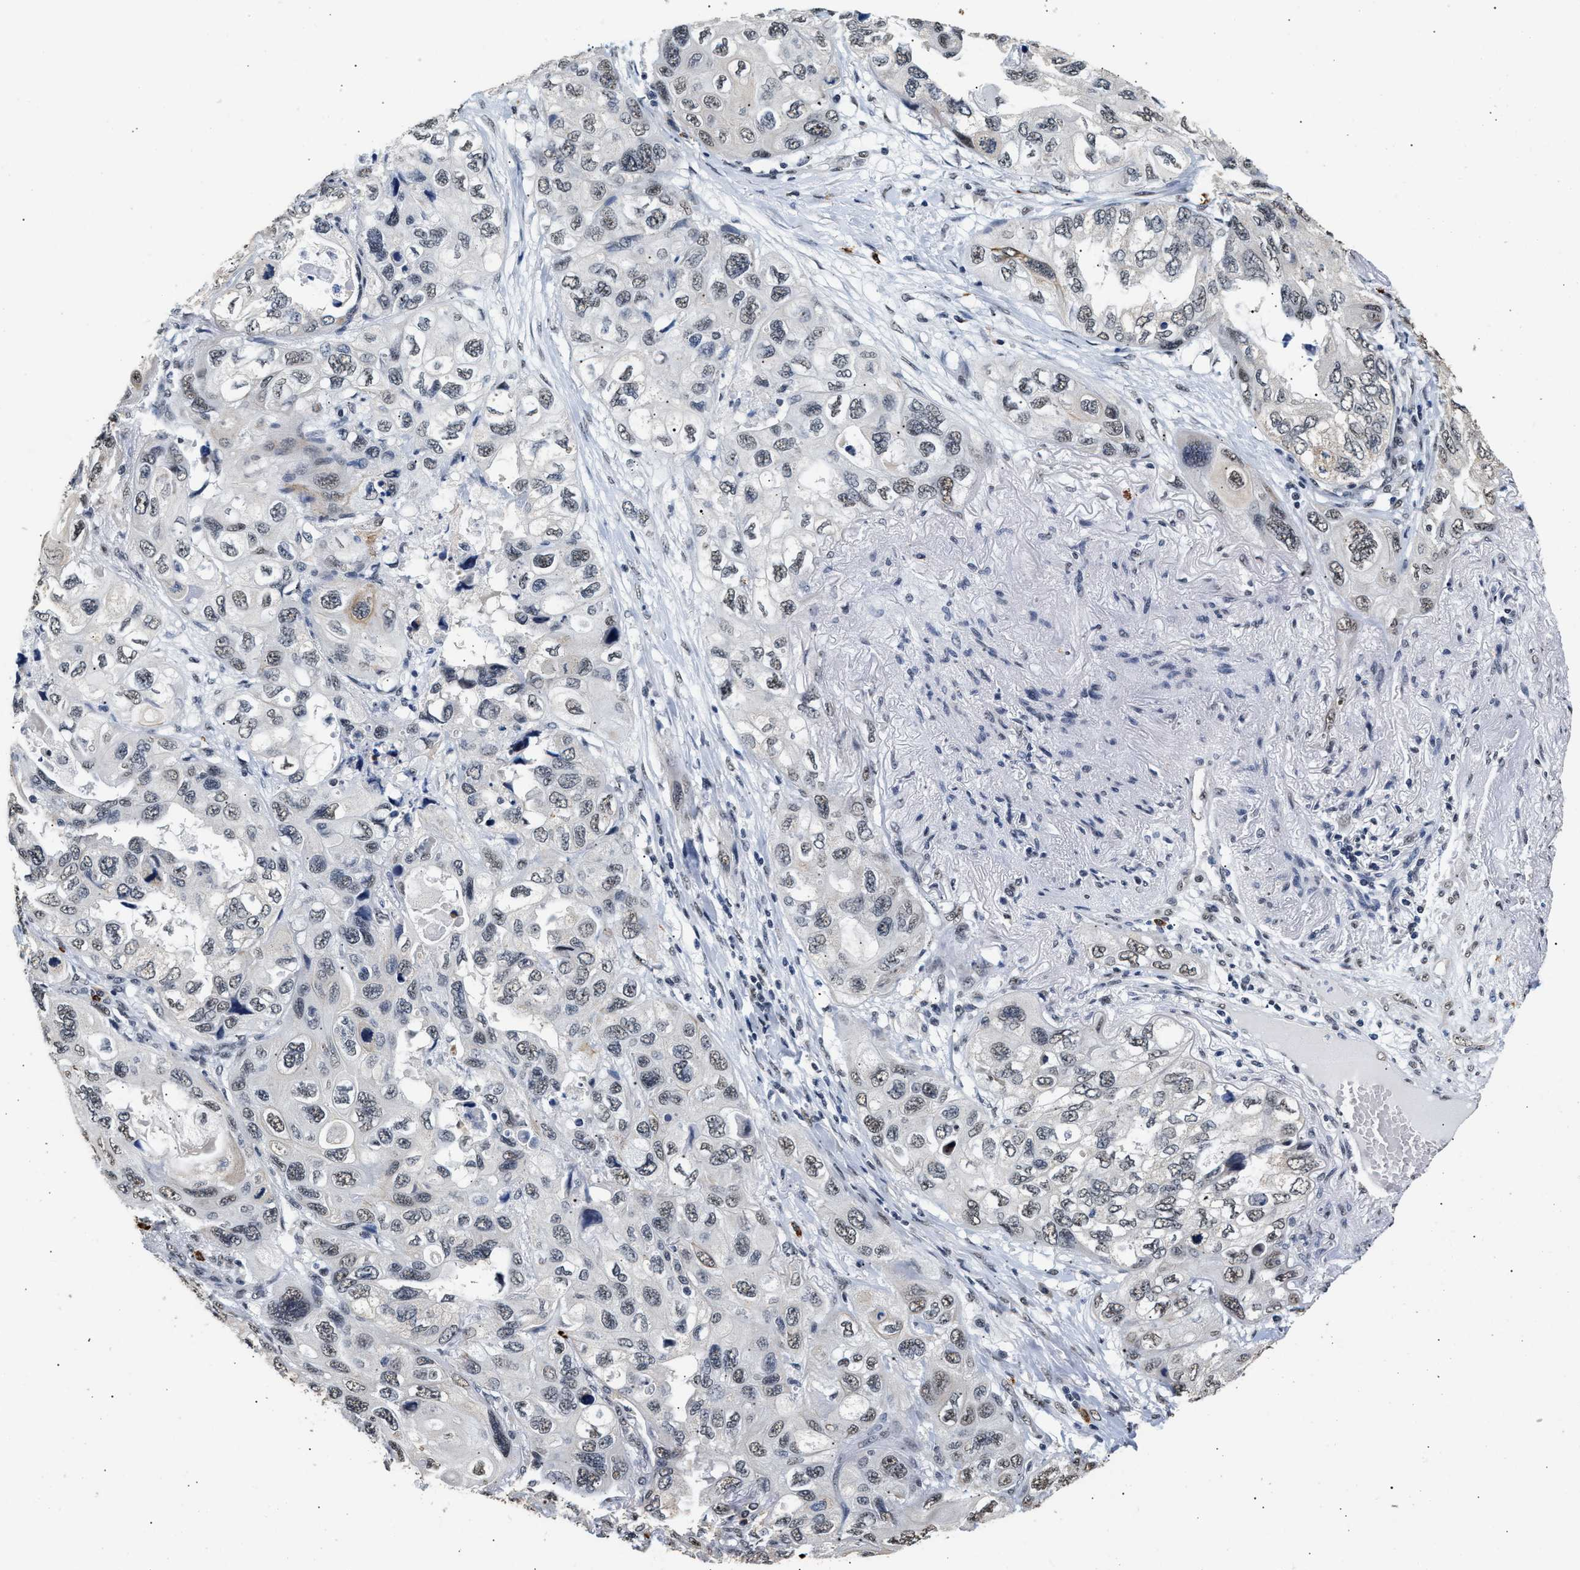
{"staining": {"intensity": "weak", "quantity": "<25%", "location": "nuclear"}, "tissue": "lung cancer", "cell_type": "Tumor cells", "image_type": "cancer", "snomed": [{"axis": "morphology", "description": "Squamous cell carcinoma, NOS"}, {"axis": "topography", "description": "Lung"}], "caption": "Tumor cells are negative for brown protein staining in squamous cell carcinoma (lung). The staining is performed using DAB brown chromogen with nuclei counter-stained in using hematoxylin.", "gene": "THOC1", "patient": {"sex": "female", "age": 73}}